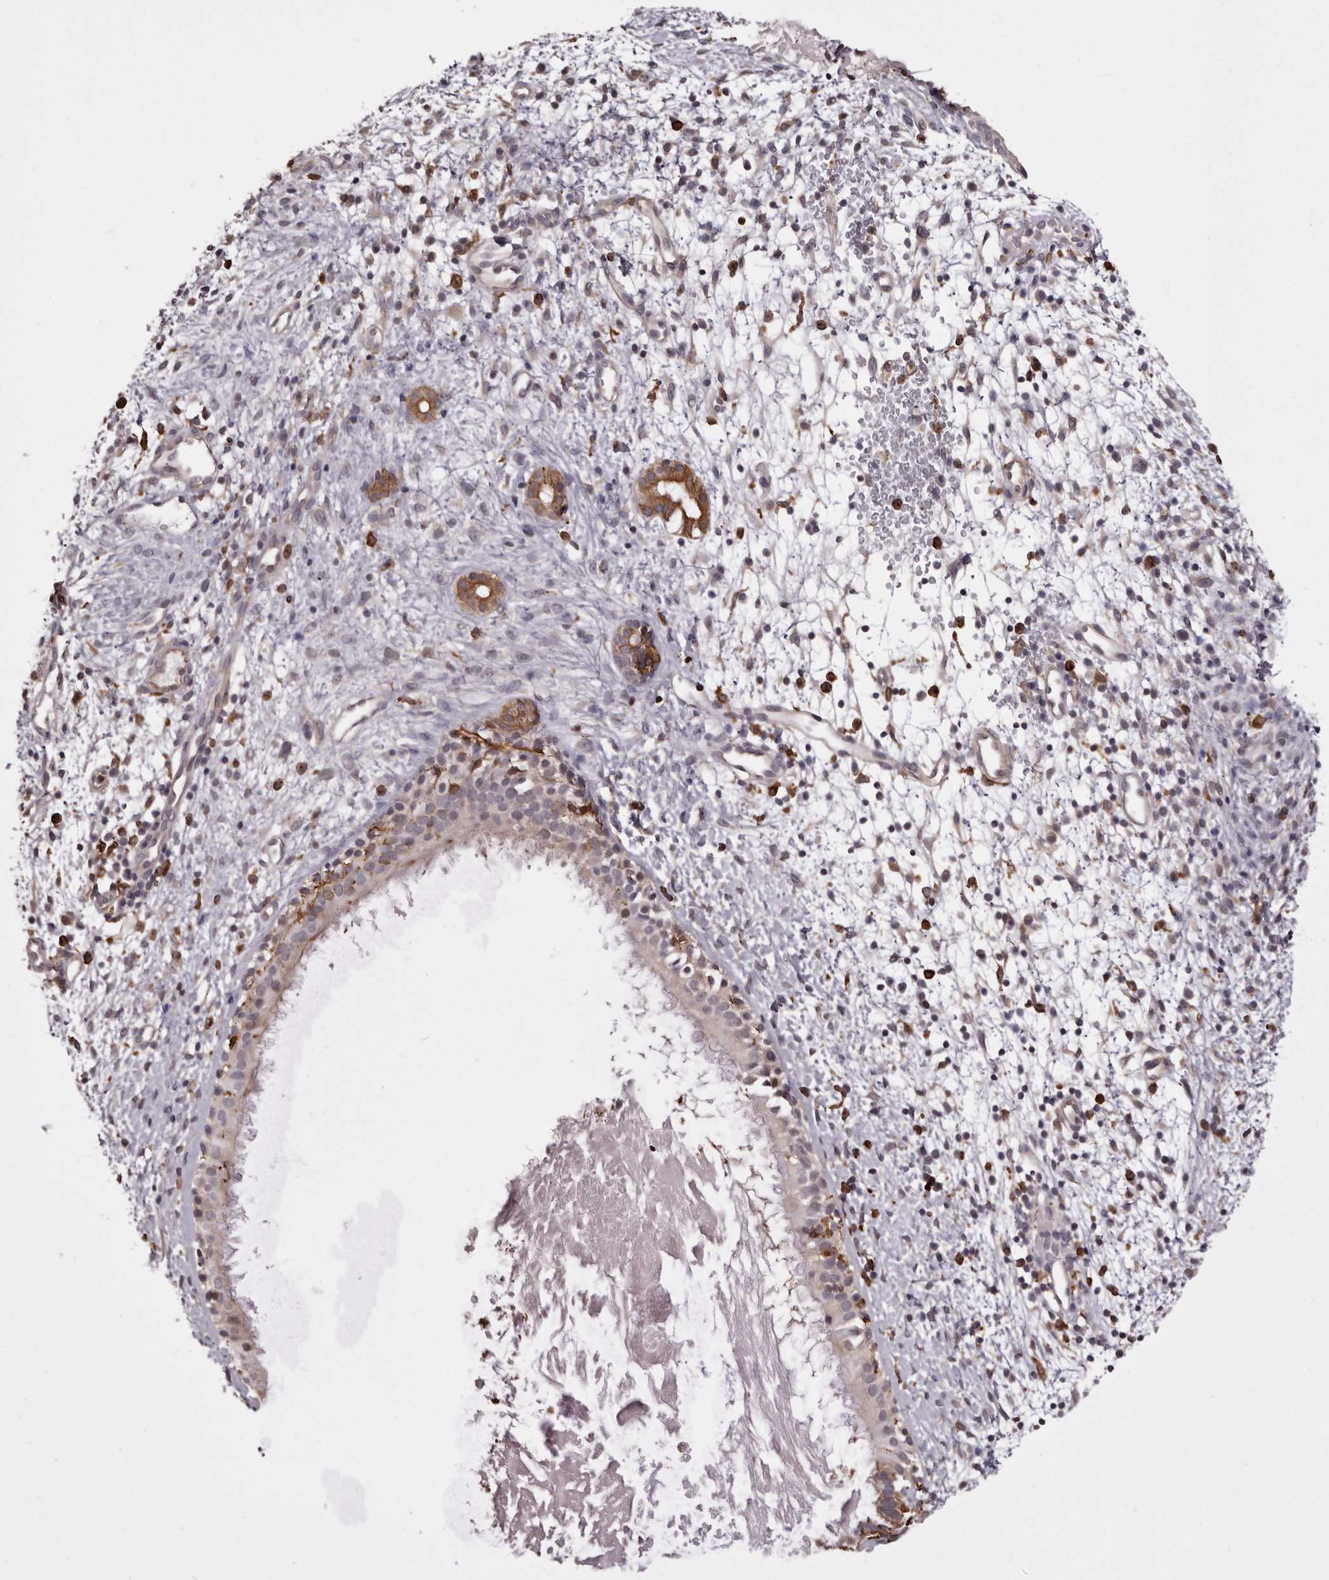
{"staining": {"intensity": "negative", "quantity": "none", "location": "none"}, "tissue": "nasopharynx", "cell_type": "Respiratory epithelial cells", "image_type": "normal", "snomed": [{"axis": "morphology", "description": "Normal tissue, NOS"}, {"axis": "topography", "description": "Nasopharynx"}], "caption": "The histopathology image demonstrates no significant expression in respiratory epithelial cells of nasopharynx. Brightfield microscopy of immunohistochemistry stained with DAB (brown) and hematoxylin (blue), captured at high magnification.", "gene": "TNNI1", "patient": {"sex": "male", "age": 22}}